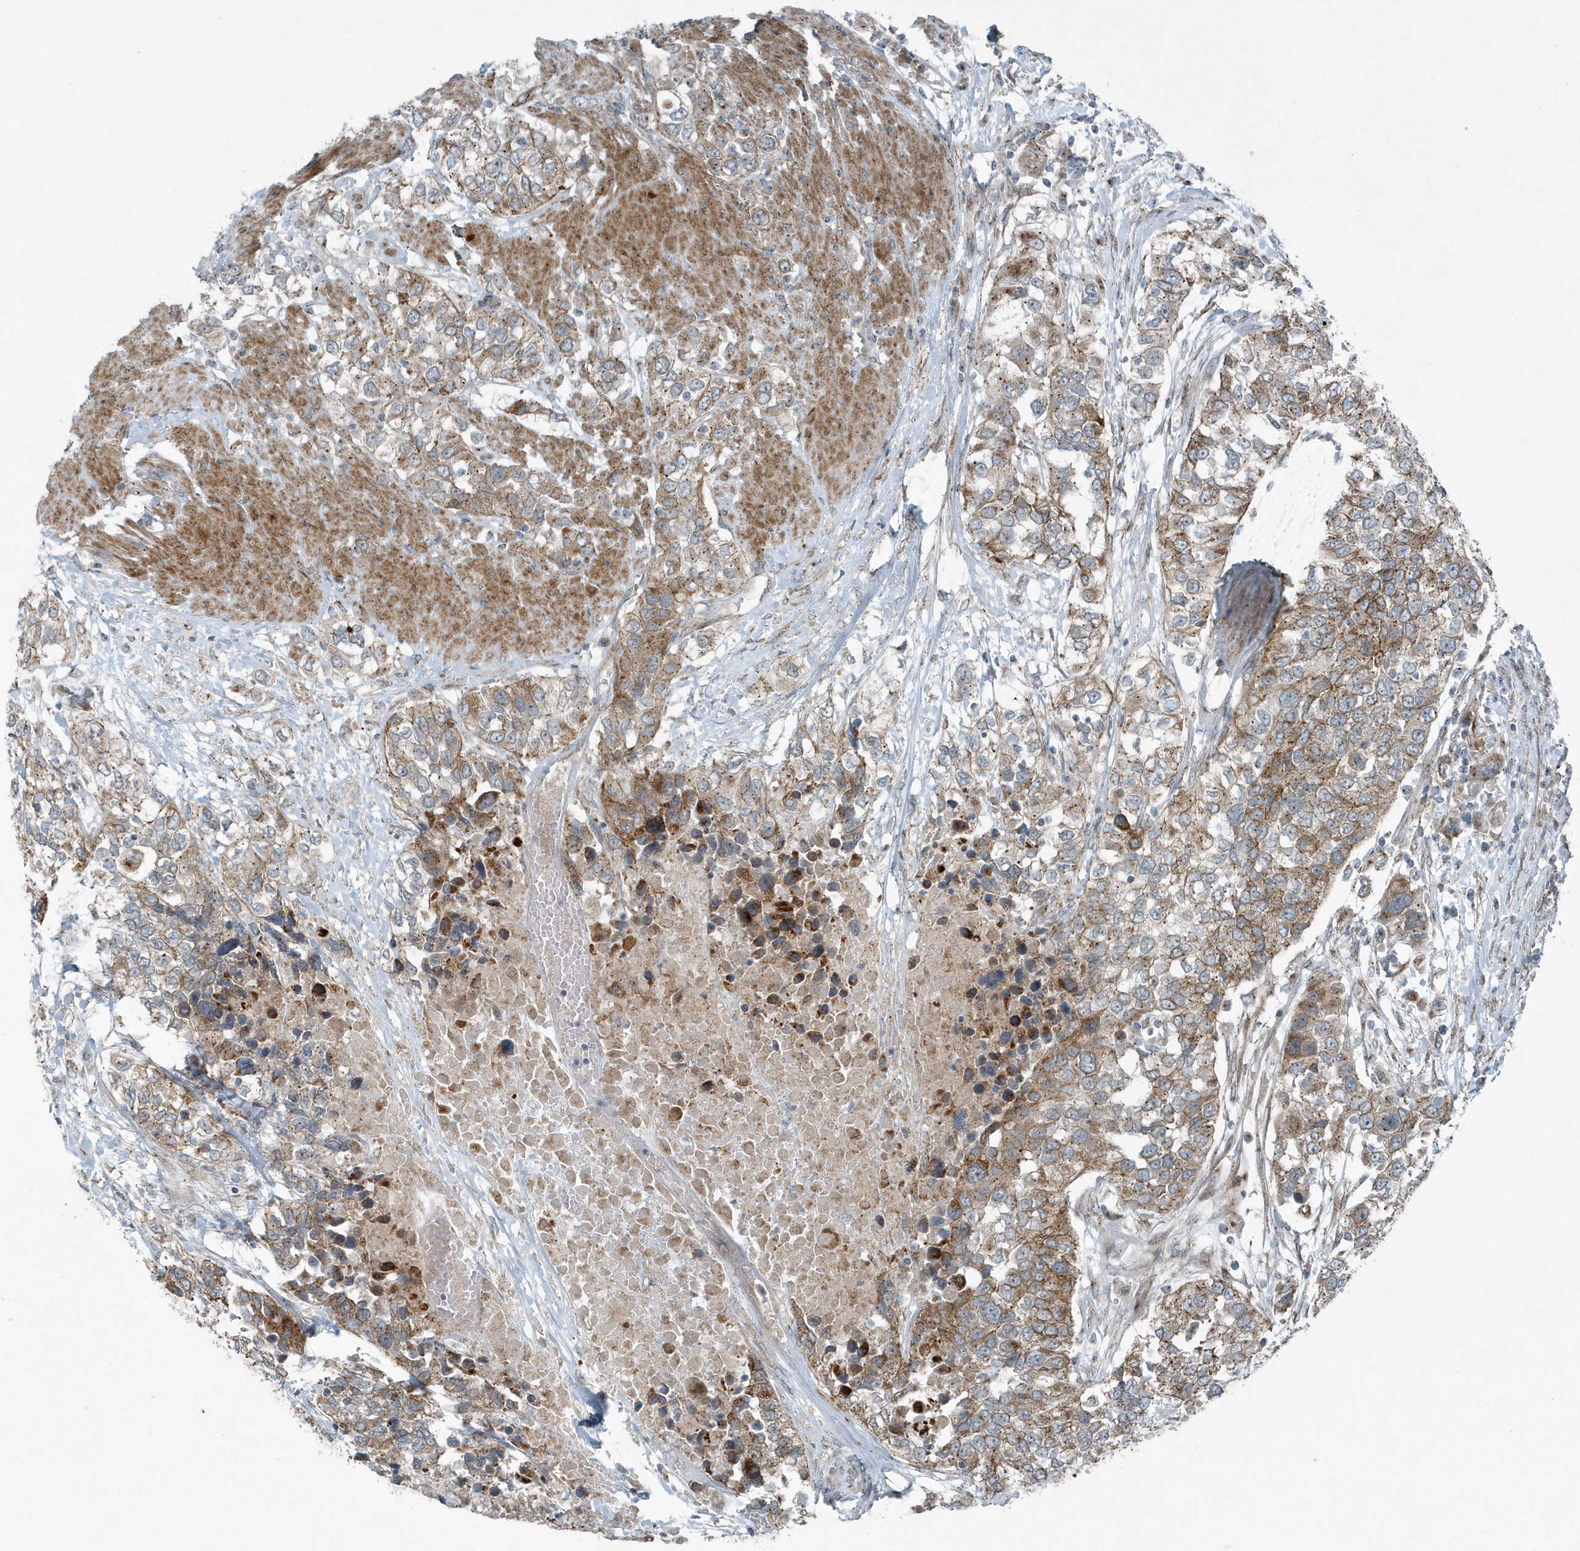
{"staining": {"intensity": "moderate", "quantity": "25%-75%", "location": "cytoplasmic/membranous"}, "tissue": "urothelial cancer", "cell_type": "Tumor cells", "image_type": "cancer", "snomed": [{"axis": "morphology", "description": "Urothelial carcinoma, High grade"}, {"axis": "topography", "description": "Urinary bladder"}], "caption": "Protein staining shows moderate cytoplasmic/membranous expression in about 25%-75% of tumor cells in urothelial cancer.", "gene": "GCC2", "patient": {"sex": "female", "age": 80}}